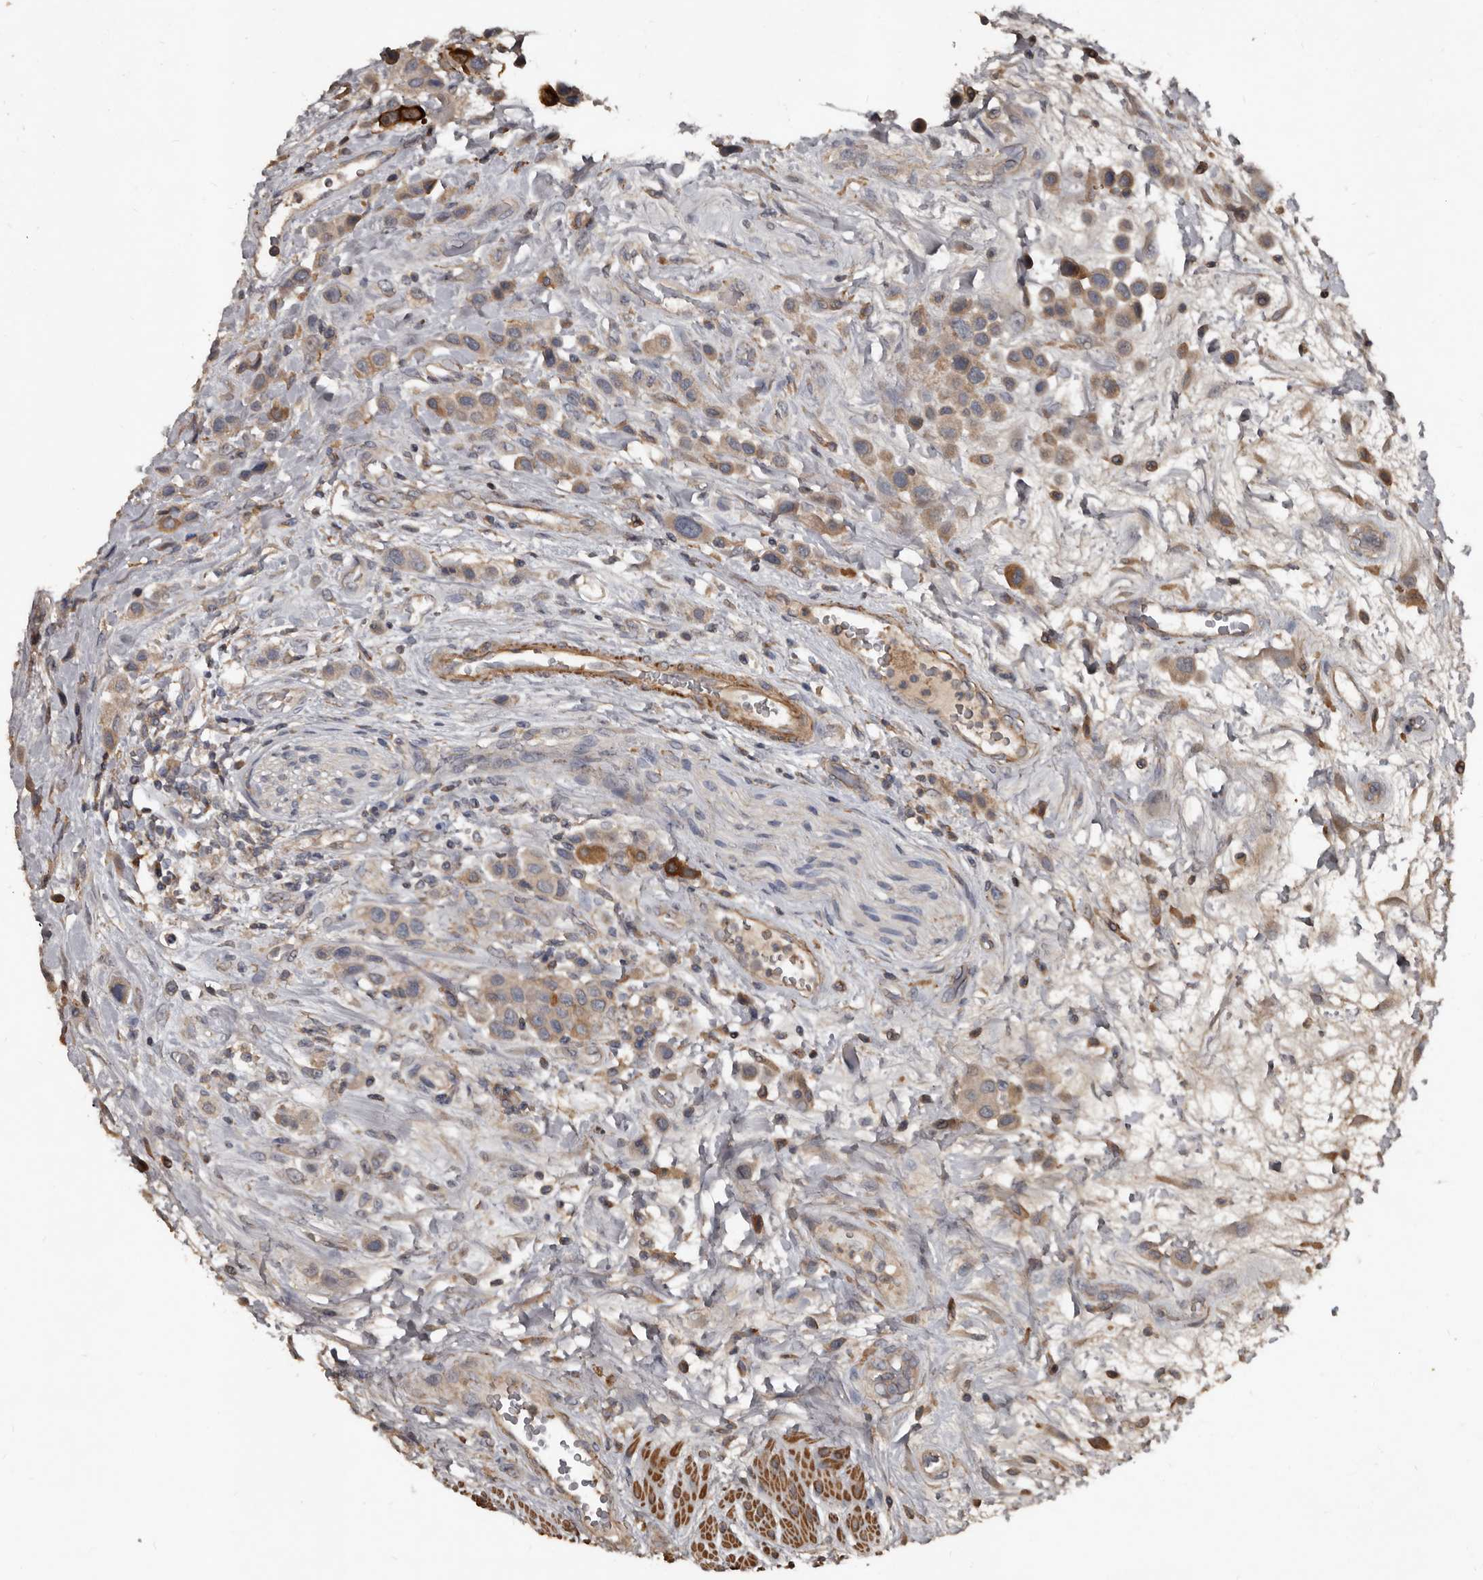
{"staining": {"intensity": "weak", "quantity": ">75%", "location": "cytoplasmic/membranous"}, "tissue": "urothelial cancer", "cell_type": "Tumor cells", "image_type": "cancer", "snomed": [{"axis": "morphology", "description": "Urothelial carcinoma, High grade"}, {"axis": "topography", "description": "Urinary bladder"}], "caption": "High-grade urothelial carcinoma stained with immunohistochemistry demonstrates weak cytoplasmic/membranous expression in approximately >75% of tumor cells.", "gene": "GREB1", "patient": {"sex": "male", "age": 50}}